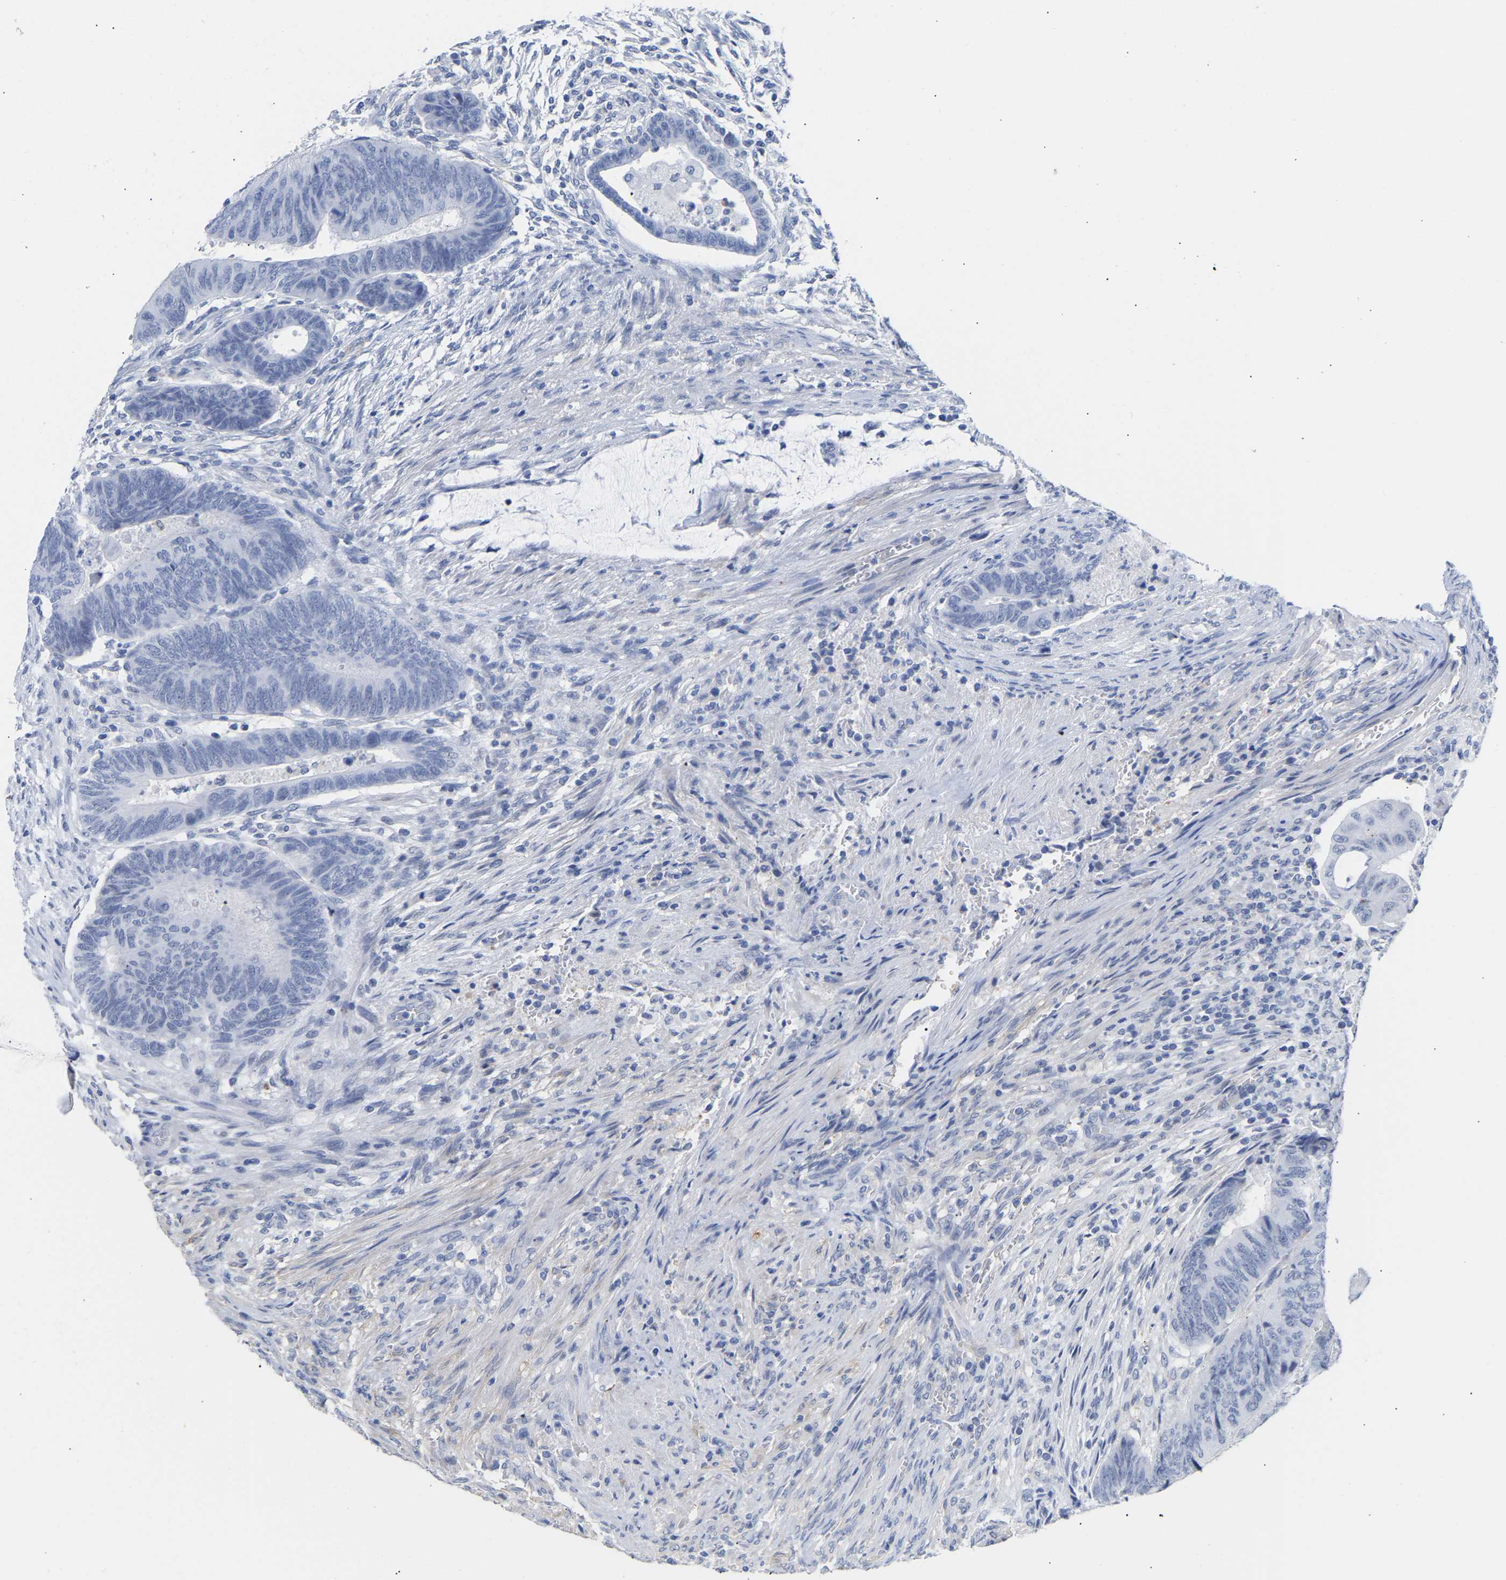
{"staining": {"intensity": "negative", "quantity": "none", "location": "none"}, "tissue": "colorectal cancer", "cell_type": "Tumor cells", "image_type": "cancer", "snomed": [{"axis": "morphology", "description": "Normal tissue, NOS"}, {"axis": "morphology", "description": "Adenocarcinoma, NOS"}, {"axis": "topography", "description": "Rectum"}, {"axis": "topography", "description": "Peripheral nerve tissue"}], "caption": "Adenocarcinoma (colorectal) was stained to show a protein in brown. There is no significant positivity in tumor cells. Brightfield microscopy of immunohistochemistry stained with DAB (3,3'-diaminobenzidine) (brown) and hematoxylin (blue), captured at high magnification.", "gene": "AMPH", "patient": {"sex": "male", "age": 92}}